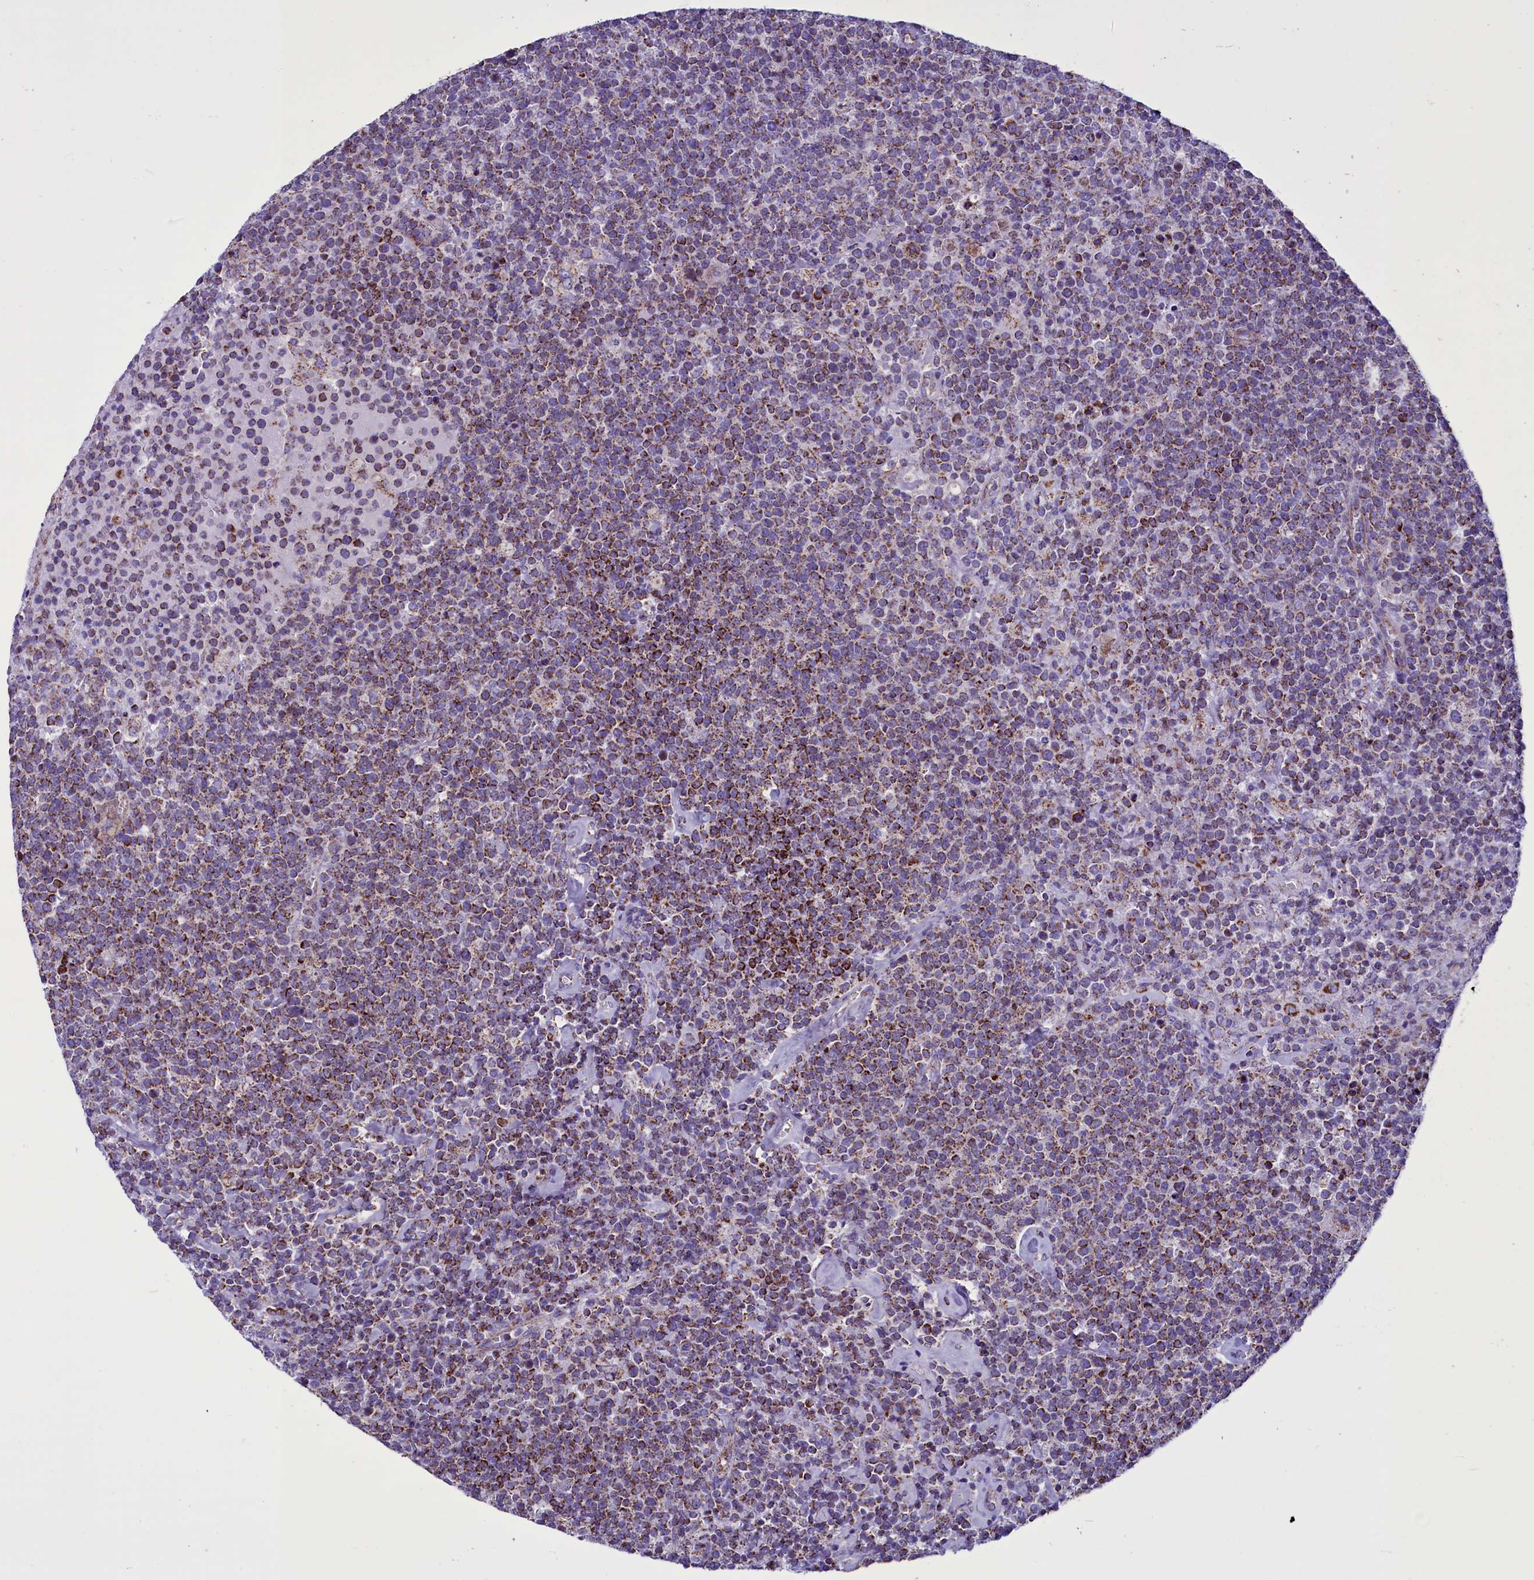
{"staining": {"intensity": "strong", "quantity": "<25%", "location": "cytoplasmic/membranous"}, "tissue": "lymphoma", "cell_type": "Tumor cells", "image_type": "cancer", "snomed": [{"axis": "morphology", "description": "Malignant lymphoma, non-Hodgkin's type, High grade"}, {"axis": "topography", "description": "Lymph node"}], "caption": "Tumor cells demonstrate medium levels of strong cytoplasmic/membranous staining in approximately <25% of cells in human malignant lymphoma, non-Hodgkin's type (high-grade).", "gene": "ICA1L", "patient": {"sex": "male", "age": 61}}